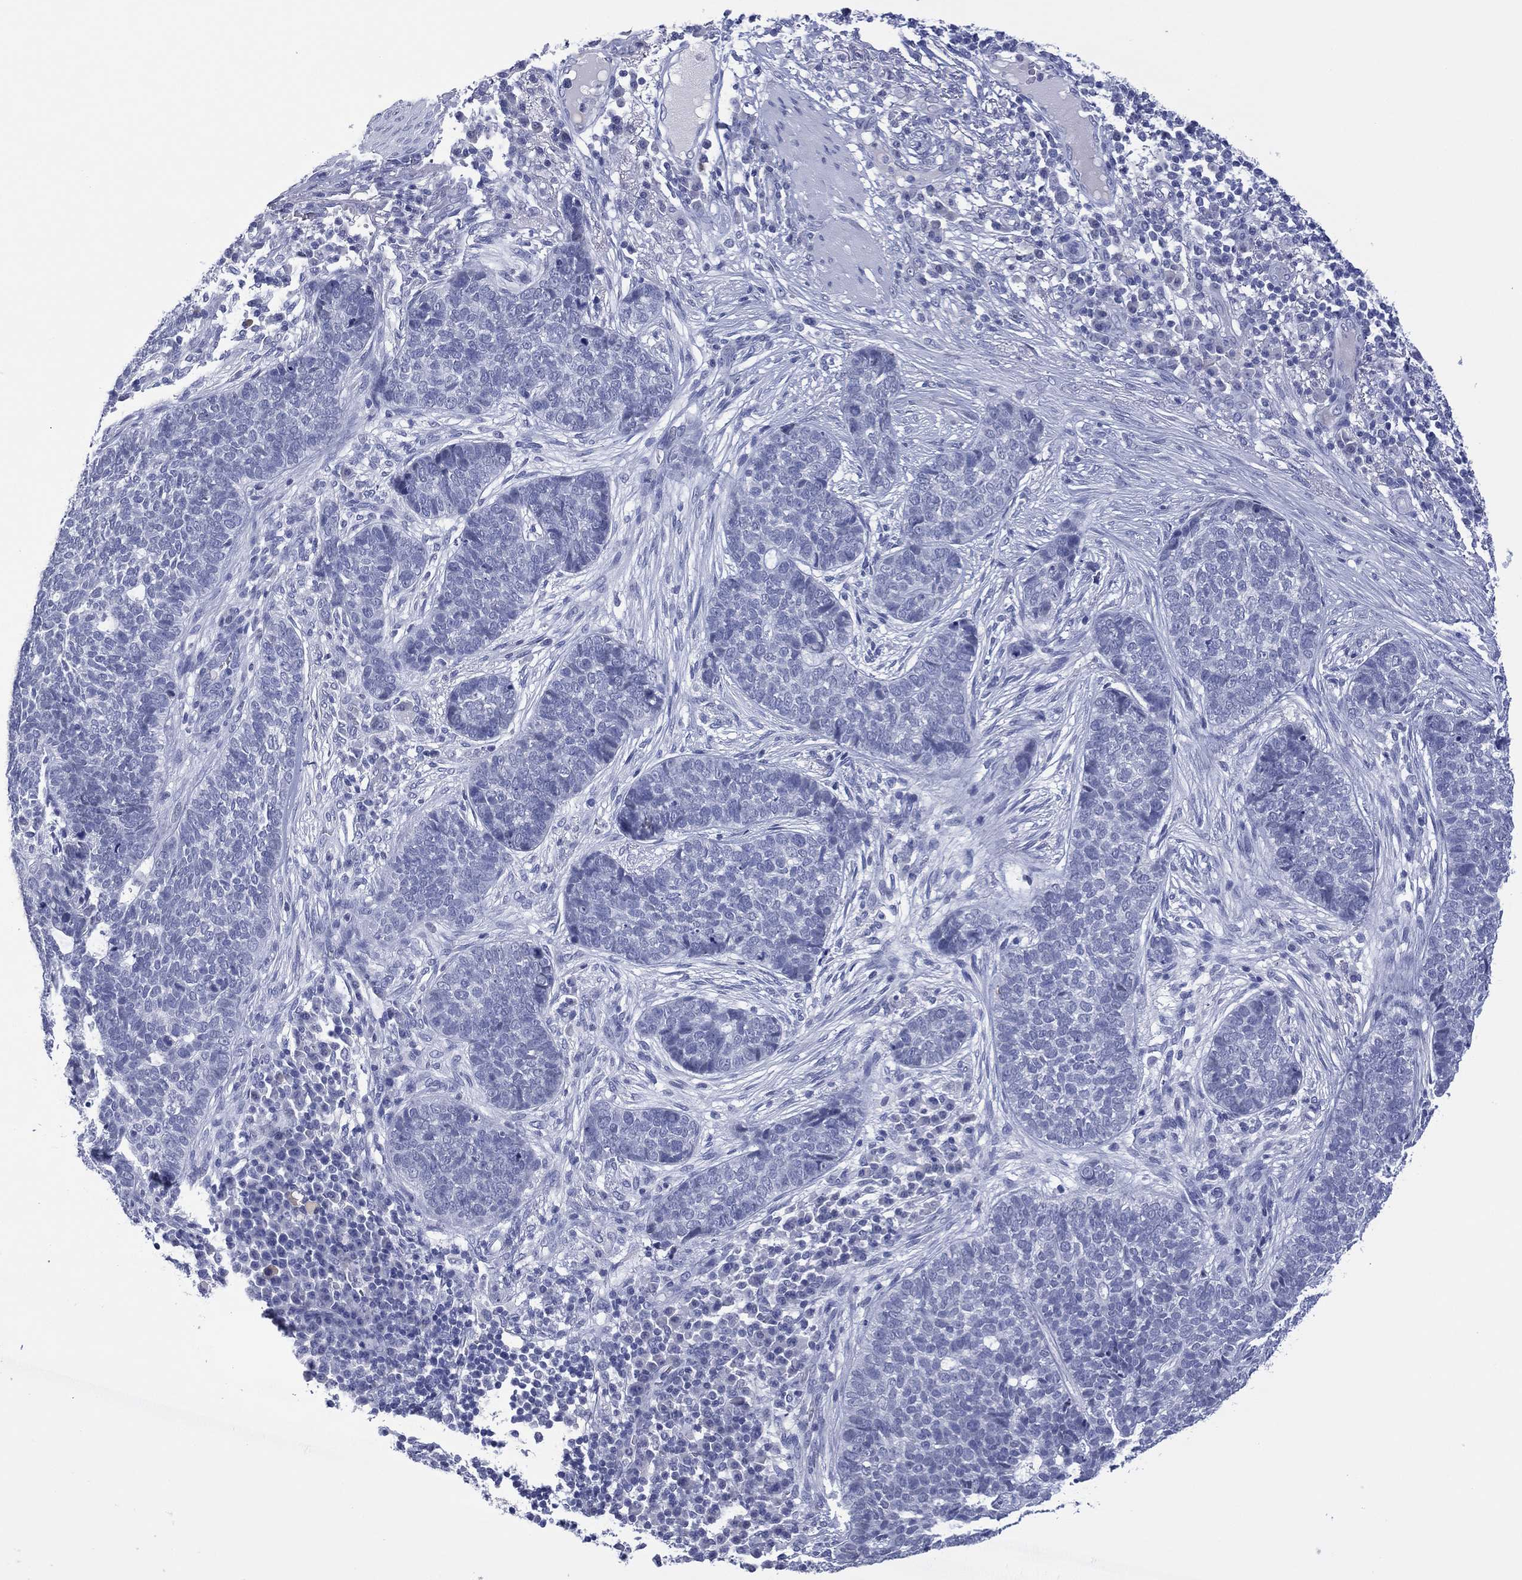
{"staining": {"intensity": "negative", "quantity": "none", "location": "none"}, "tissue": "skin cancer", "cell_type": "Tumor cells", "image_type": "cancer", "snomed": [{"axis": "morphology", "description": "Basal cell carcinoma"}, {"axis": "topography", "description": "Skin"}], "caption": "High magnification brightfield microscopy of skin cancer (basal cell carcinoma) stained with DAB (brown) and counterstained with hematoxylin (blue): tumor cells show no significant positivity. (Brightfield microscopy of DAB (3,3'-diaminobenzidine) immunohistochemistry (IHC) at high magnification).", "gene": "UTF1", "patient": {"sex": "female", "age": 69}}